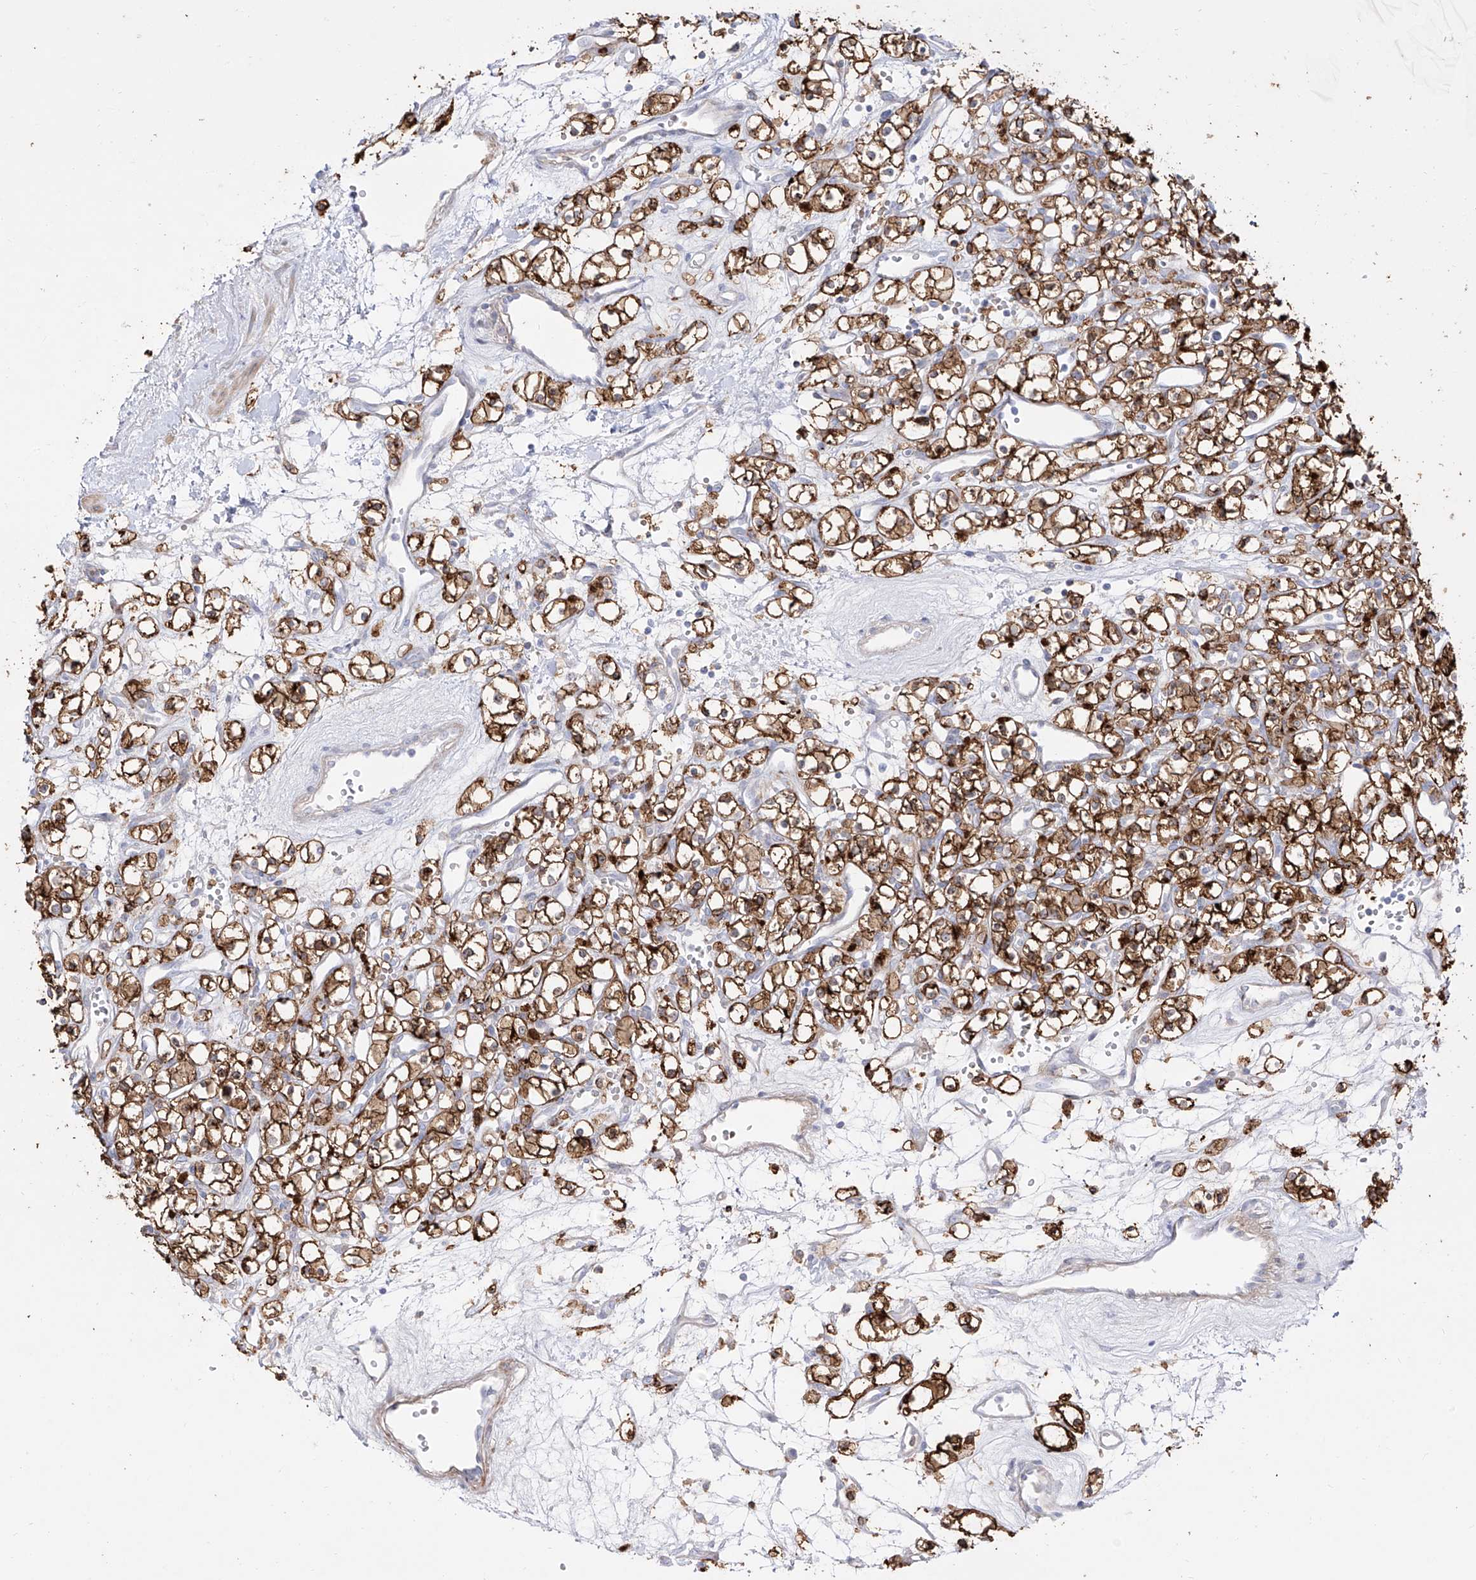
{"staining": {"intensity": "strong", "quantity": ">75%", "location": "cytoplasmic/membranous"}, "tissue": "renal cancer", "cell_type": "Tumor cells", "image_type": "cancer", "snomed": [{"axis": "morphology", "description": "Adenocarcinoma, NOS"}, {"axis": "topography", "description": "Kidney"}], "caption": "Immunohistochemistry micrograph of renal cancer stained for a protein (brown), which demonstrates high levels of strong cytoplasmic/membranous staining in approximately >75% of tumor cells.", "gene": "ZGRF1", "patient": {"sex": "female", "age": 59}}